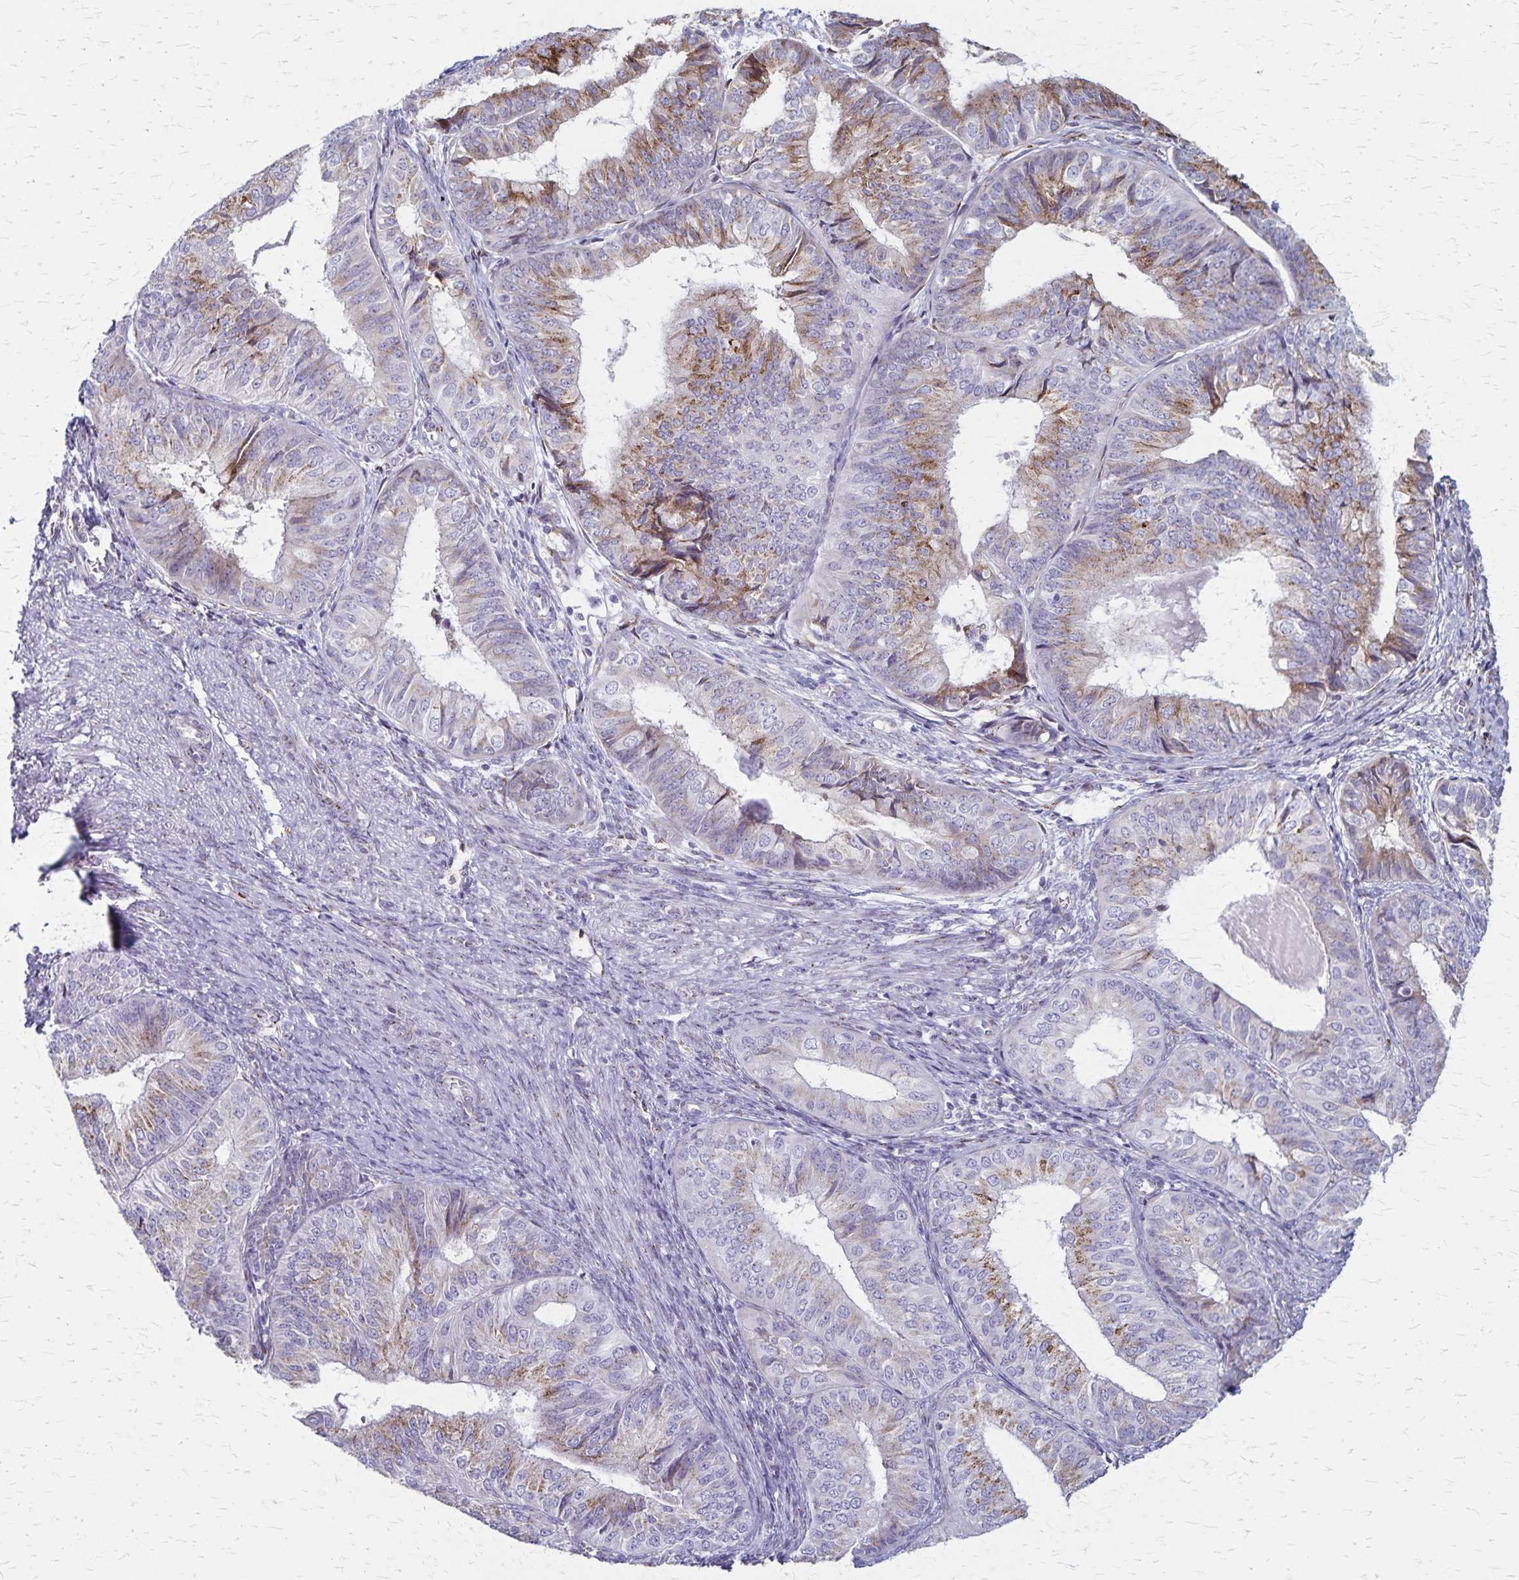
{"staining": {"intensity": "moderate", "quantity": "<25%", "location": "cytoplasmic/membranous"}, "tissue": "endometrial cancer", "cell_type": "Tumor cells", "image_type": "cancer", "snomed": [{"axis": "morphology", "description": "Adenocarcinoma, NOS"}, {"axis": "topography", "description": "Endometrium"}], "caption": "Protein expression by immunohistochemistry (IHC) demonstrates moderate cytoplasmic/membranous positivity in about <25% of tumor cells in endometrial adenocarcinoma.", "gene": "MCFD2", "patient": {"sex": "female", "age": 58}}